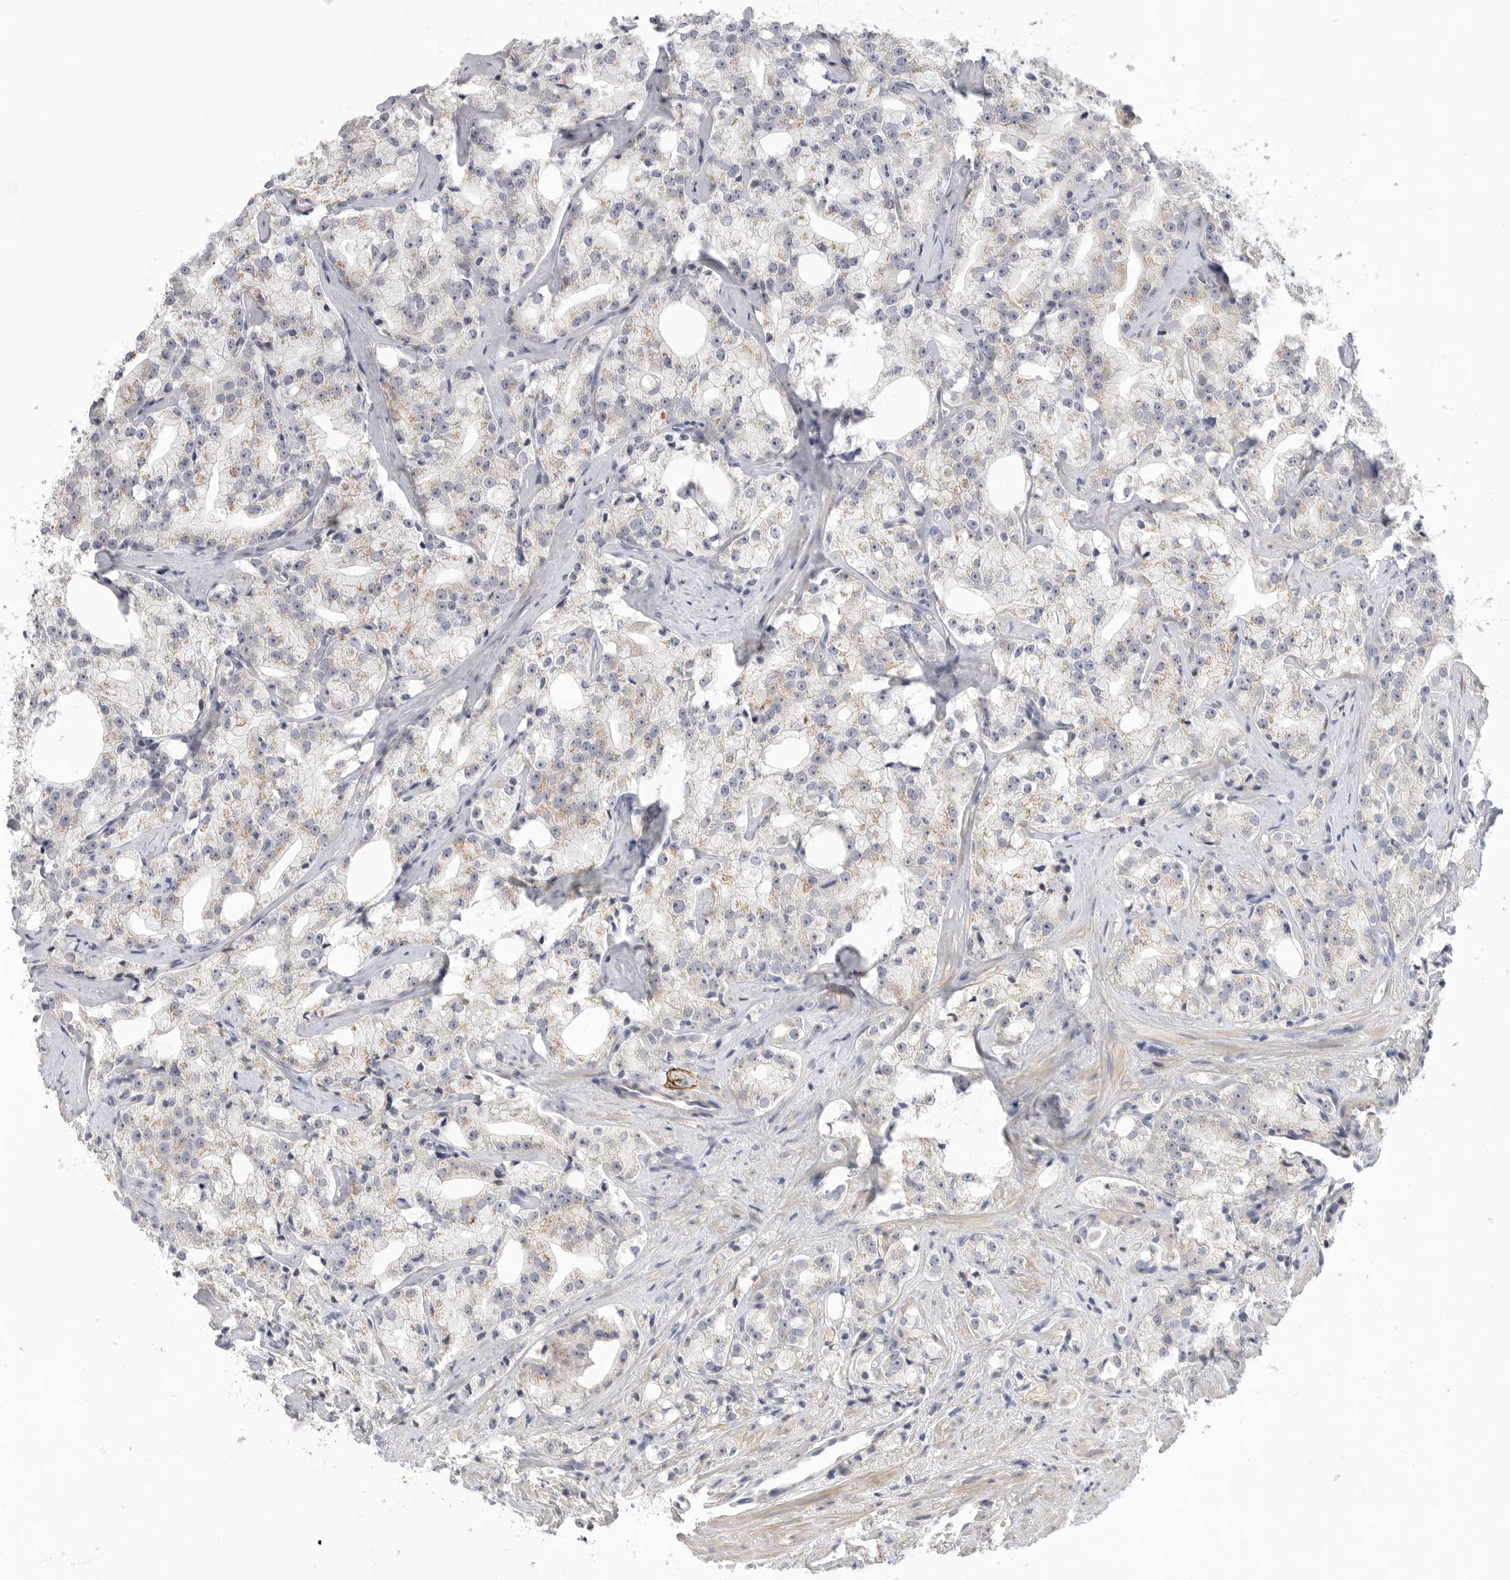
{"staining": {"intensity": "weak", "quantity": "<25%", "location": "cytoplasmic/membranous"}, "tissue": "prostate cancer", "cell_type": "Tumor cells", "image_type": "cancer", "snomed": [{"axis": "morphology", "description": "Adenocarcinoma, High grade"}, {"axis": "topography", "description": "Prostate"}], "caption": "This is an immunohistochemistry photomicrograph of human prostate cancer (high-grade adenocarcinoma). There is no expression in tumor cells.", "gene": "FBN2", "patient": {"sex": "male", "age": 64}}